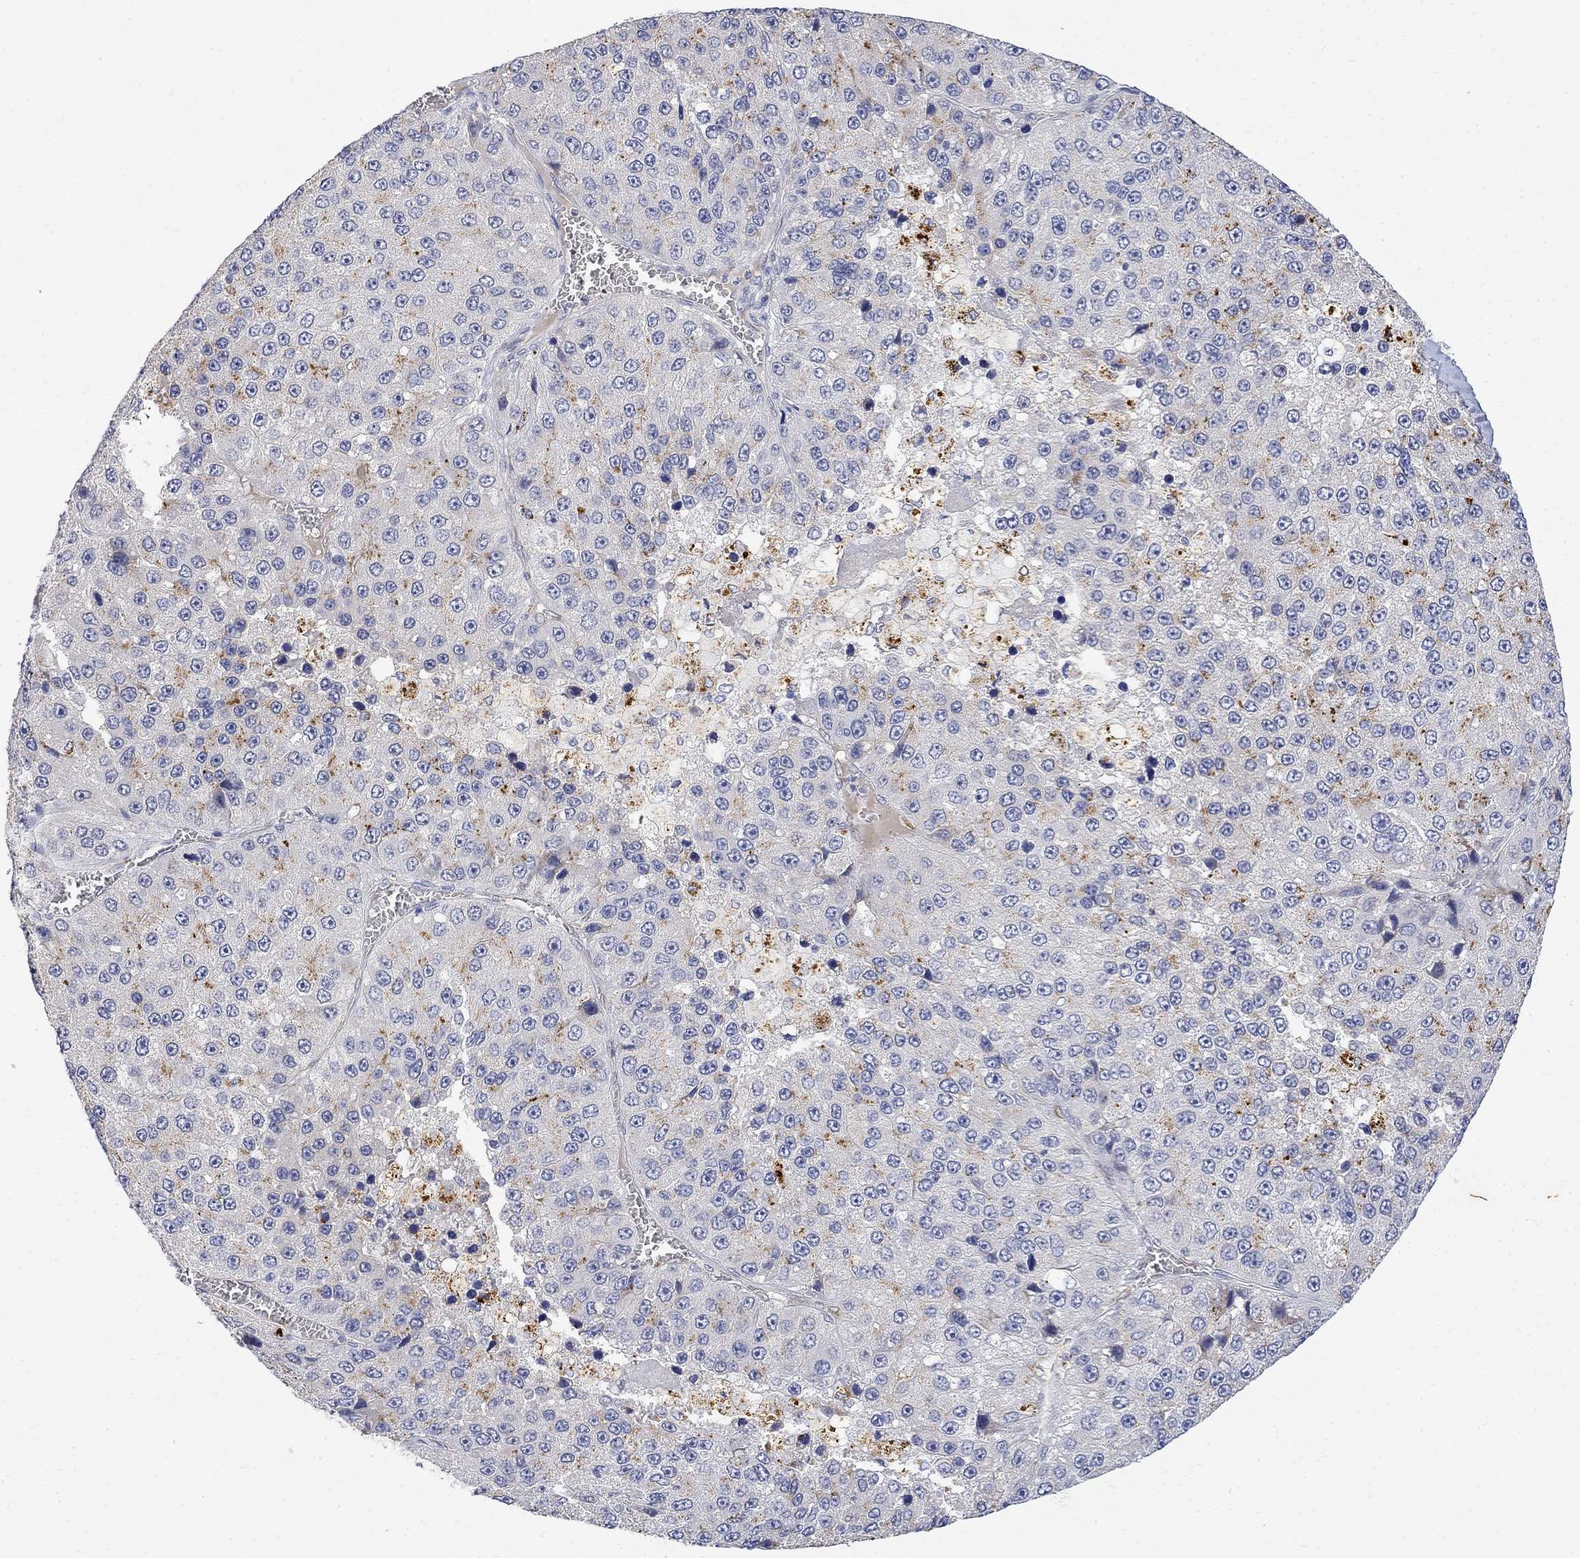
{"staining": {"intensity": "negative", "quantity": "none", "location": "none"}, "tissue": "liver cancer", "cell_type": "Tumor cells", "image_type": "cancer", "snomed": [{"axis": "morphology", "description": "Carcinoma, Hepatocellular, NOS"}, {"axis": "topography", "description": "Liver"}], "caption": "This is an immunohistochemistry image of human liver cancer (hepatocellular carcinoma). There is no positivity in tumor cells.", "gene": "FNDC5", "patient": {"sex": "female", "age": 73}}